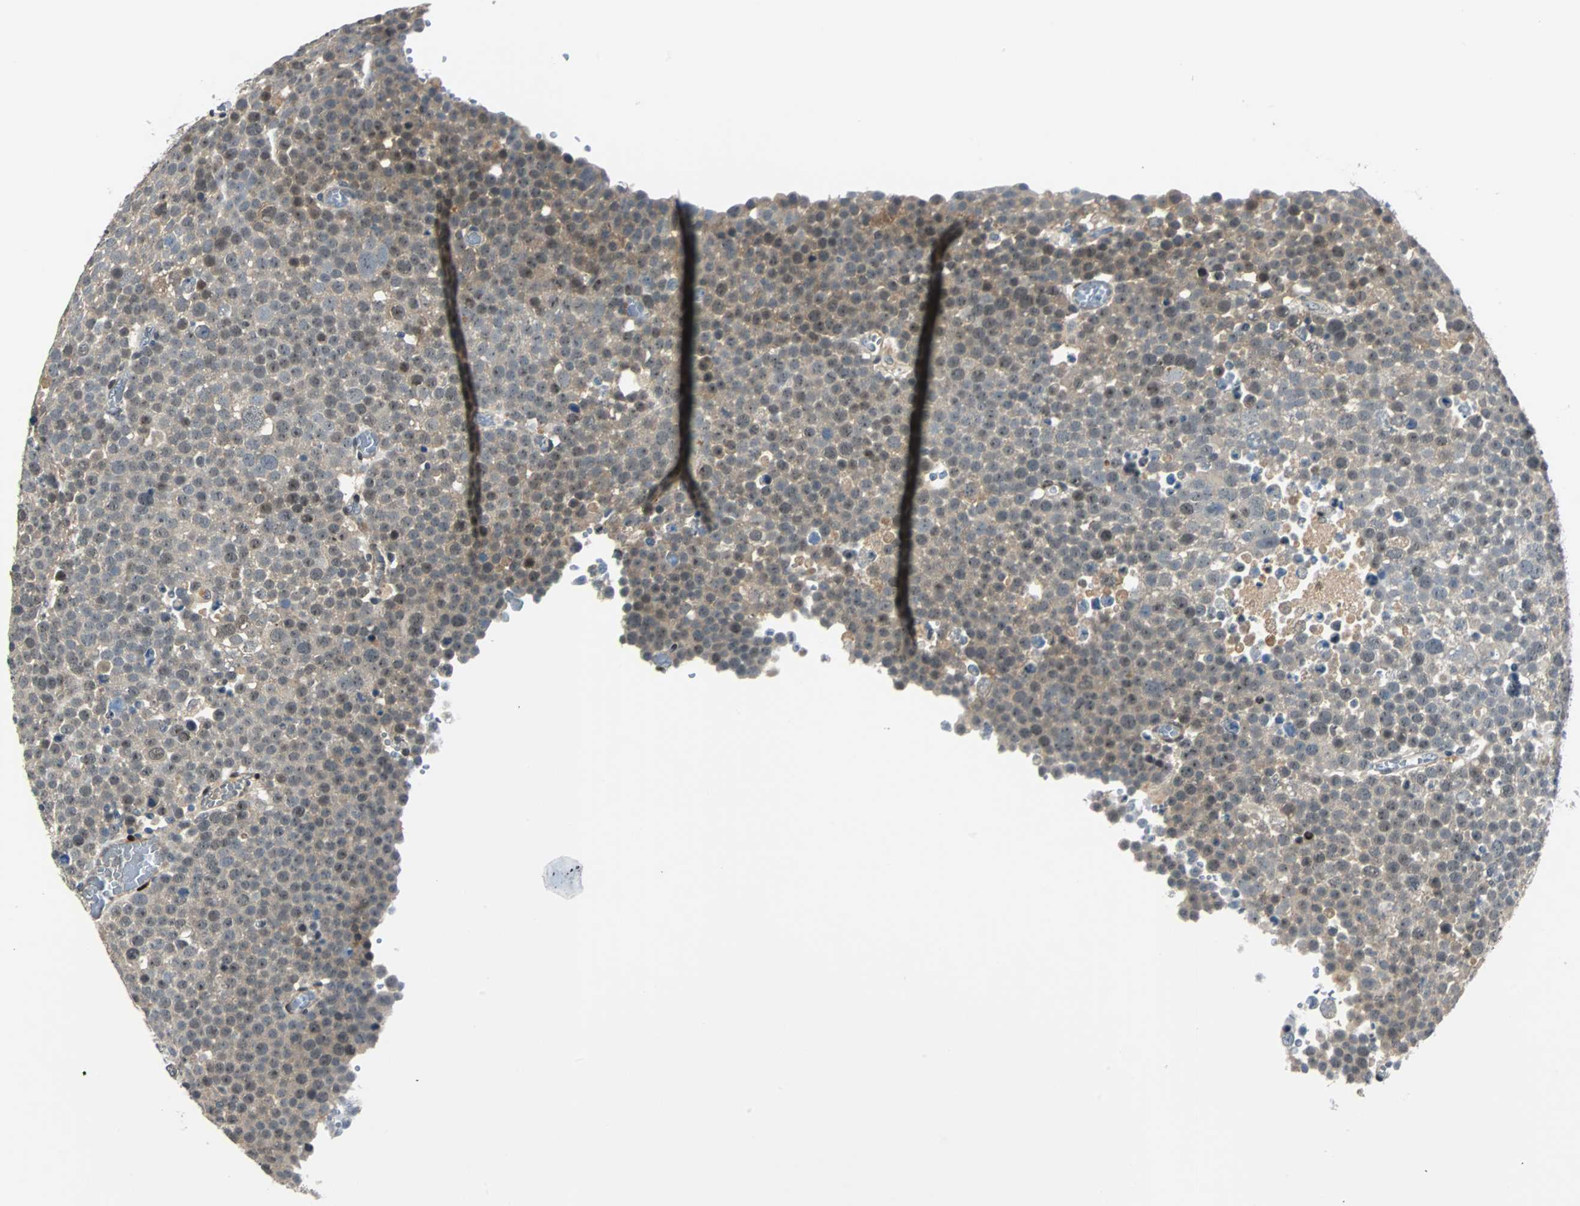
{"staining": {"intensity": "moderate", "quantity": "<25%", "location": "cytoplasmic/membranous,nuclear"}, "tissue": "testis cancer", "cell_type": "Tumor cells", "image_type": "cancer", "snomed": [{"axis": "morphology", "description": "Seminoma, NOS"}, {"axis": "topography", "description": "Testis"}], "caption": "This image demonstrates immunohistochemistry staining of testis cancer (seminoma), with low moderate cytoplasmic/membranous and nuclear positivity in about <25% of tumor cells.", "gene": "FHL2", "patient": {"sex": "male", "age": 71}}